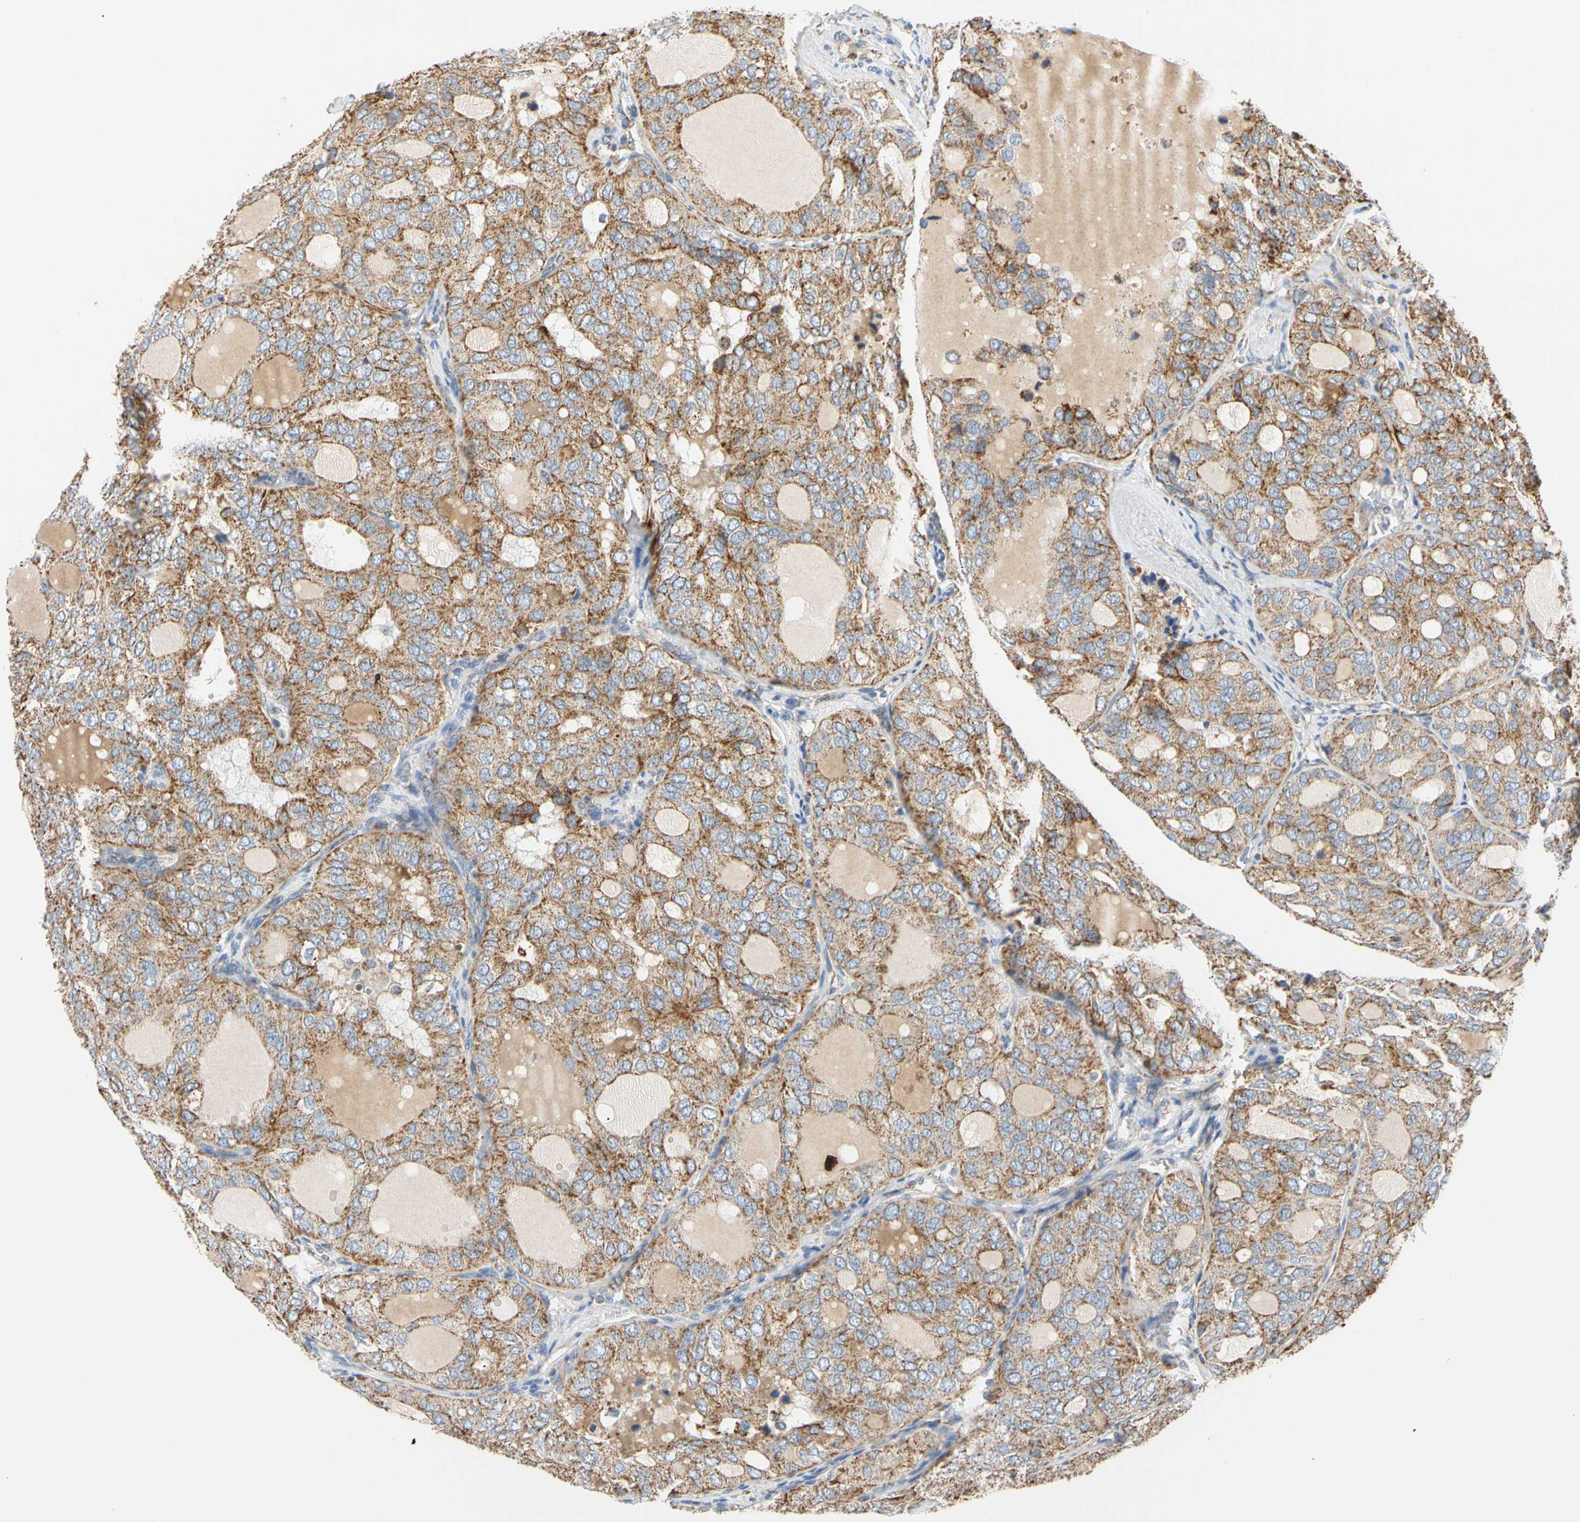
{"staining": {"intensity": "moderate", "quantity": ">75%", "location": "cytoplasmic/membranous"}, "tissue": "thyroid cancer", "cell_type": "Tumor cells", "image_type": "cancer", "snomed": [{"axis": "morphology", "description": "Follicular adenoma carcinoma, NOS"}, {"axis": "topography", "description": "Thyroid gland"}], "caption": "Human thyroid cancer stained for a protein (brown) displays moderate cytoplasmic/membranous positive positivity in about >75% of tumor cells.", "gene": "ACAT1", "patient": {"sex": "male", "age": 75}}